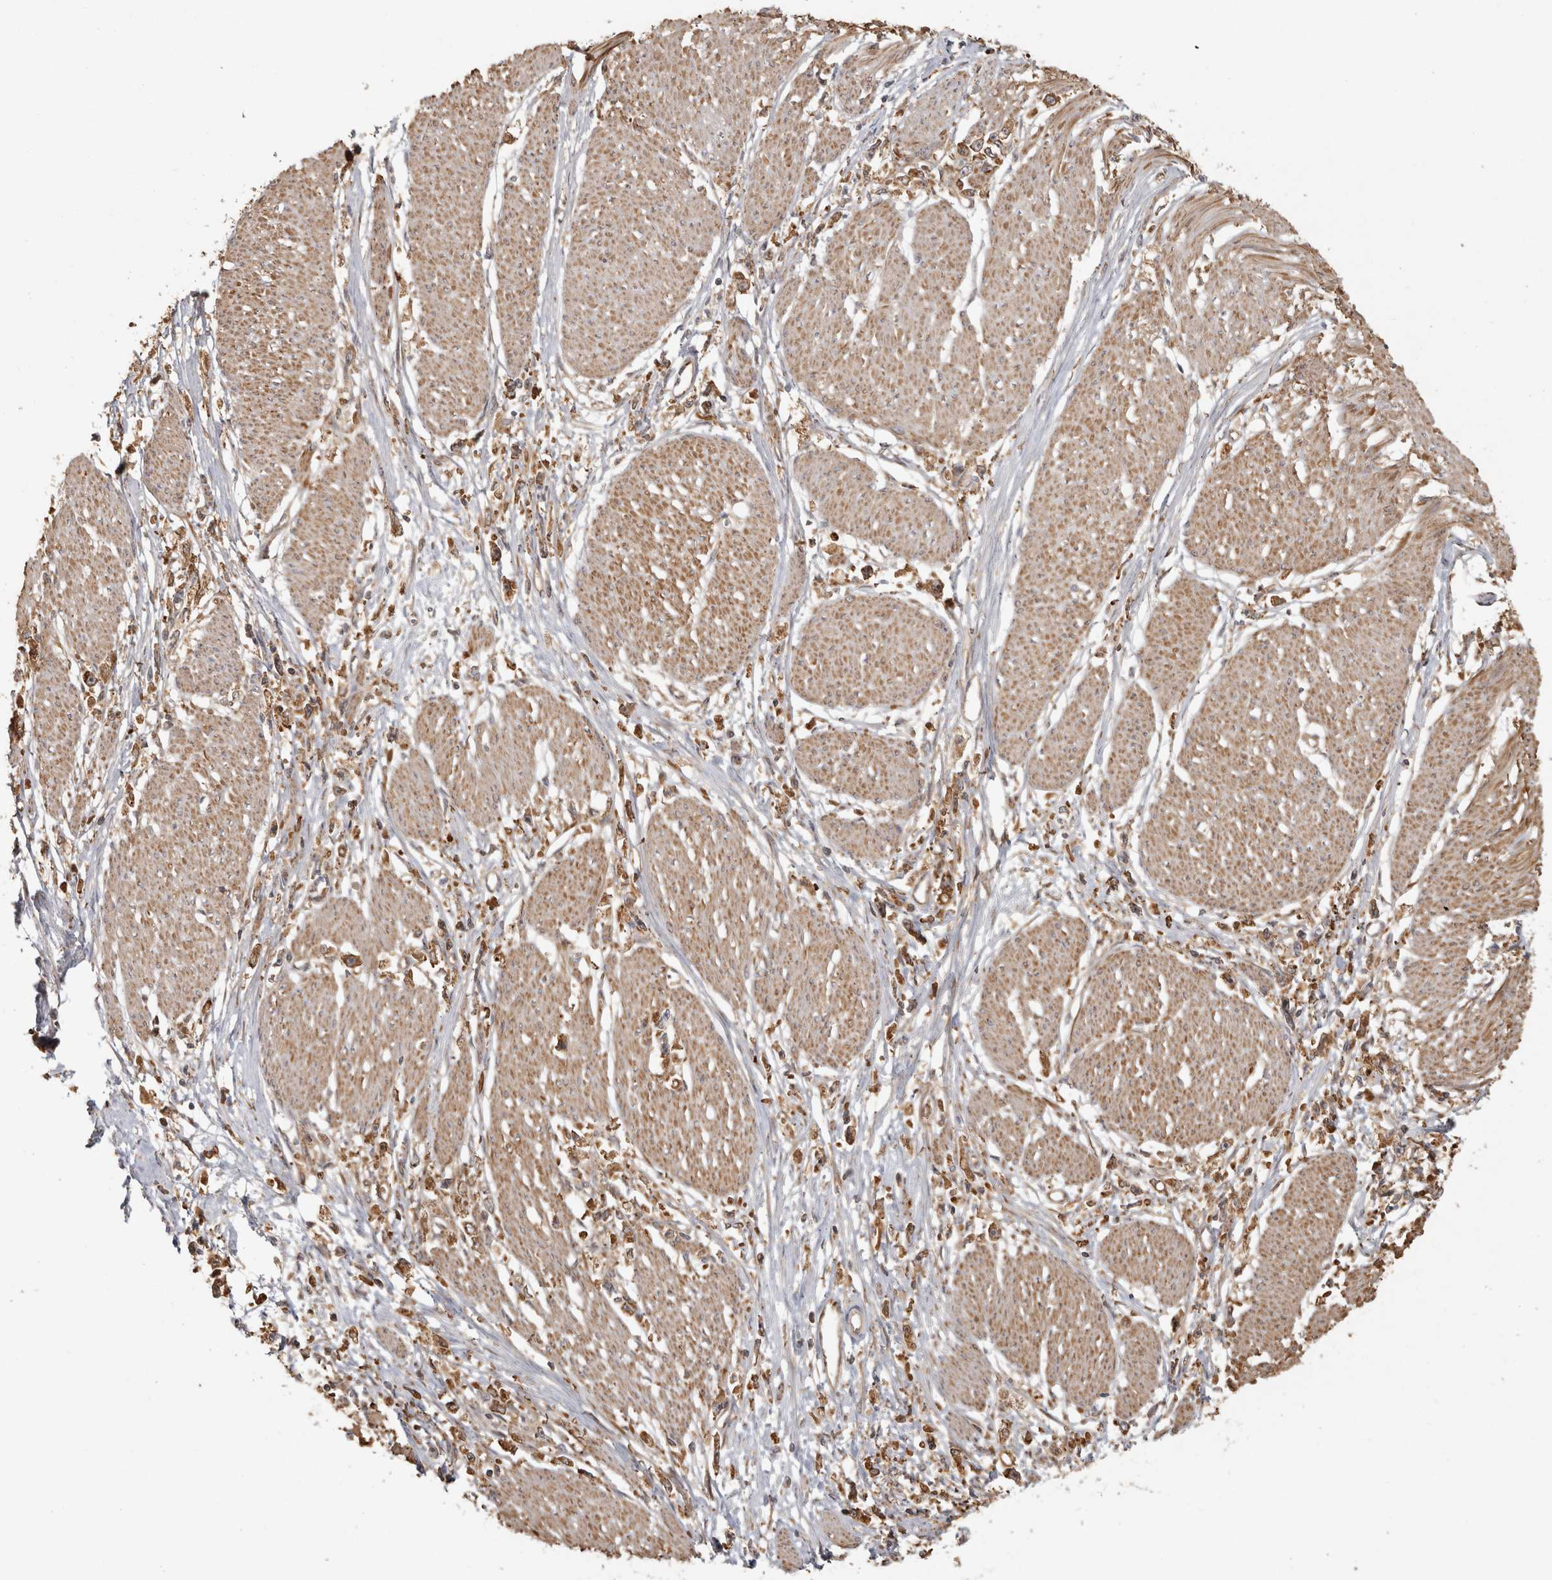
{"staining": {"intensity": "moderate", "quantity": ">75%", "location": "cytoplasmic/membranous"}, "tissue": "stomach cancer", "cell_type": "Tumor cells", "image_type": "cancer", "snomed": [{"axis": "morphology", "description": "Adenocarcinoma, NOS"}, {"axis": "topography", "description": "Stomach"}], "caption": "Tumor cells exhibit medium levels of moderate cytoplasmic/membranous expression in about >75% of cells in human adenocarcinoma (stomach).", "gene": "CAMSAP2", "patient": {"sex": "female", "age": 59}}